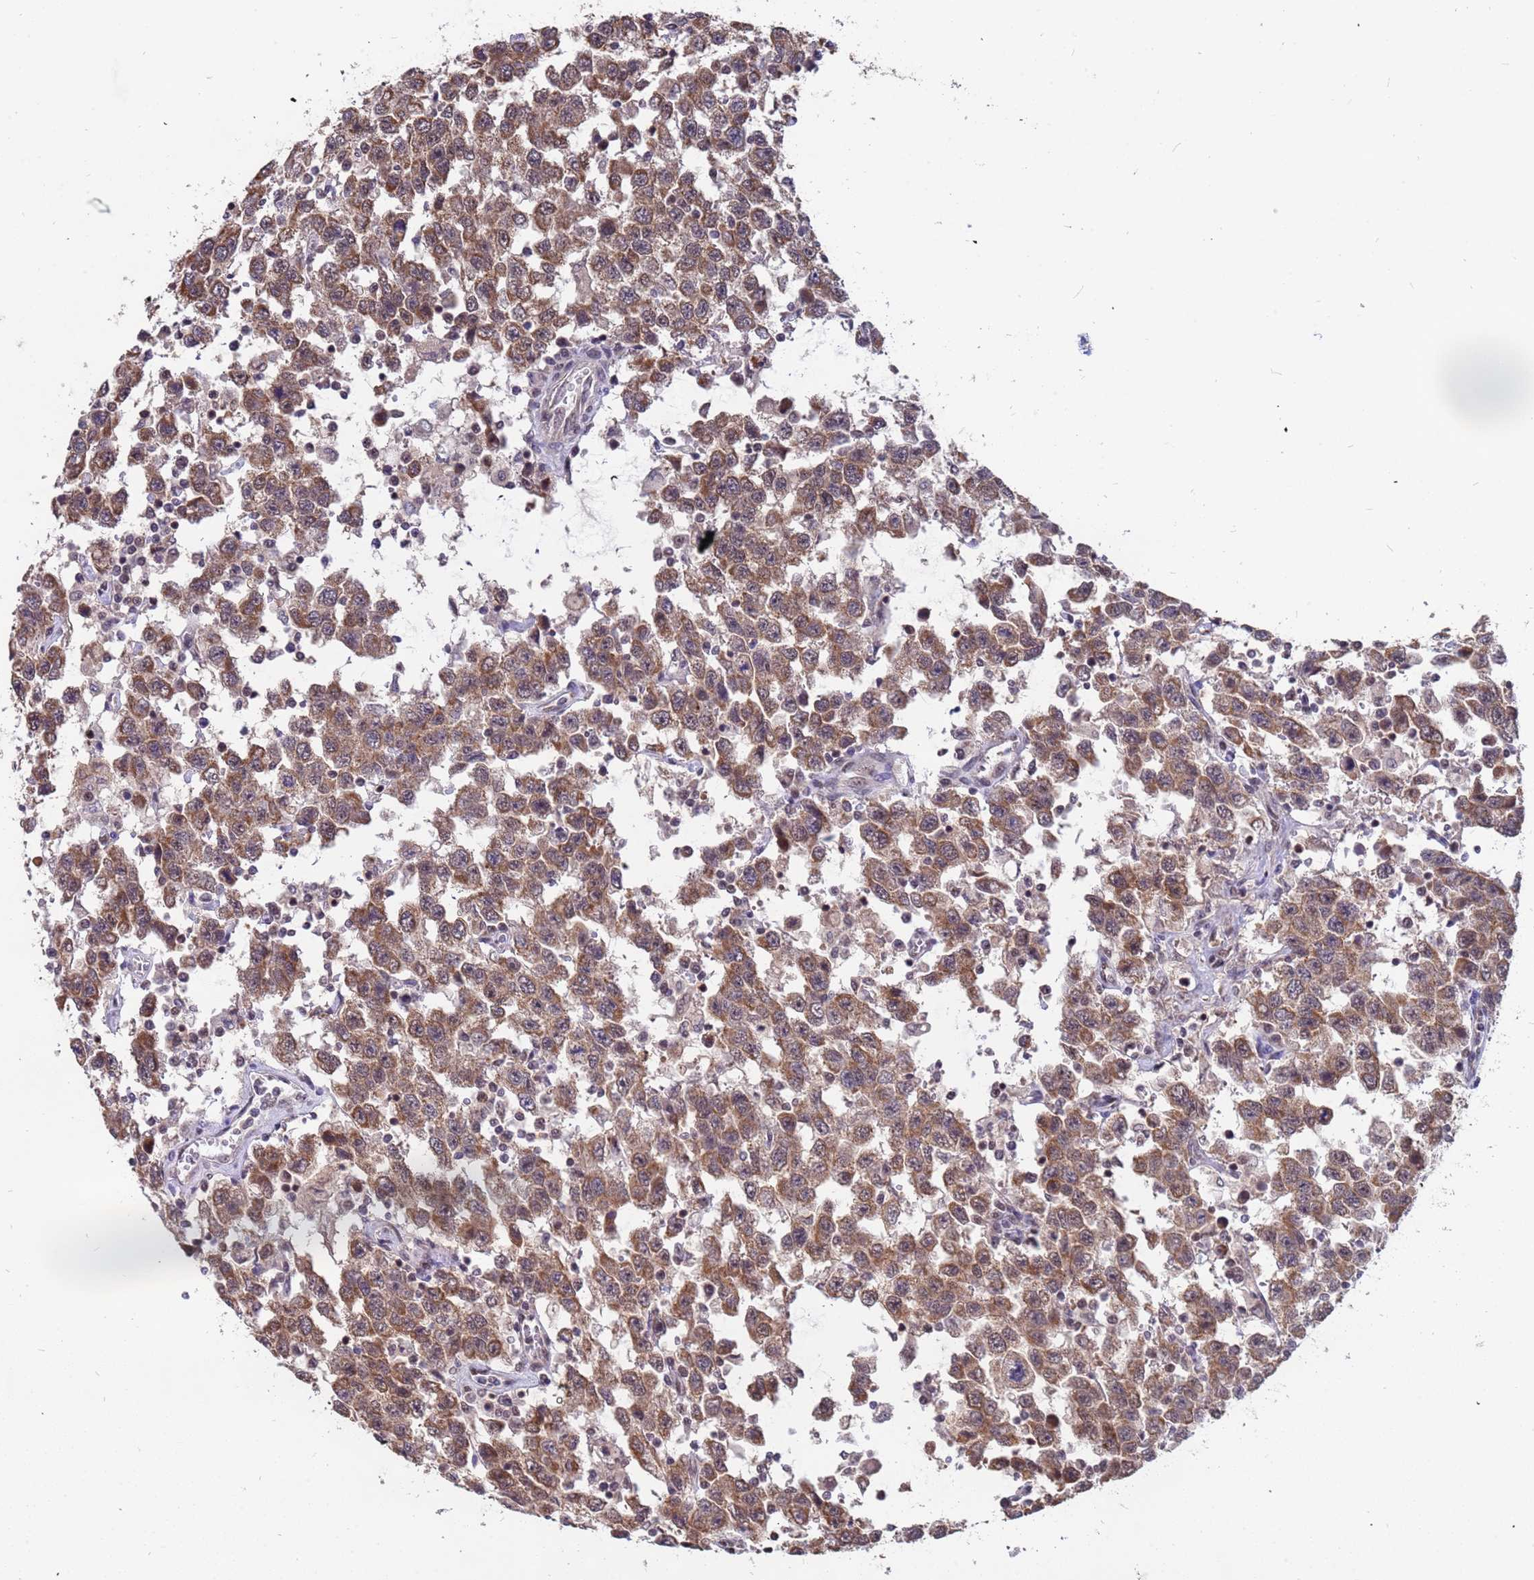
{"staining": {"intensity": "moderate", "quantity": ">75%", "location": "cytoplasmic/membranous"}, "tissue": "testis cancer", "cell_type": "Tumor cells", "image_type": "cancer", "snomed": [{"axis": "morphology", "description": "Seminoma, NOS"}, {"axis": "topography", "description": "Testis"}], "caption": "IHC staining of testis seminoma, which reveals medium levels of moderate cytoplasmic/membranous expression in about >75% of tumor cells indicating moderate cytoplasmic/membranous protein positivity. The staining was performed using DAB (brown) for protein detection and nuclei were counterstained in hematoxylin (blue).", "gene": "DENND2B", "patient": {"sex": "male", "age": 41}}